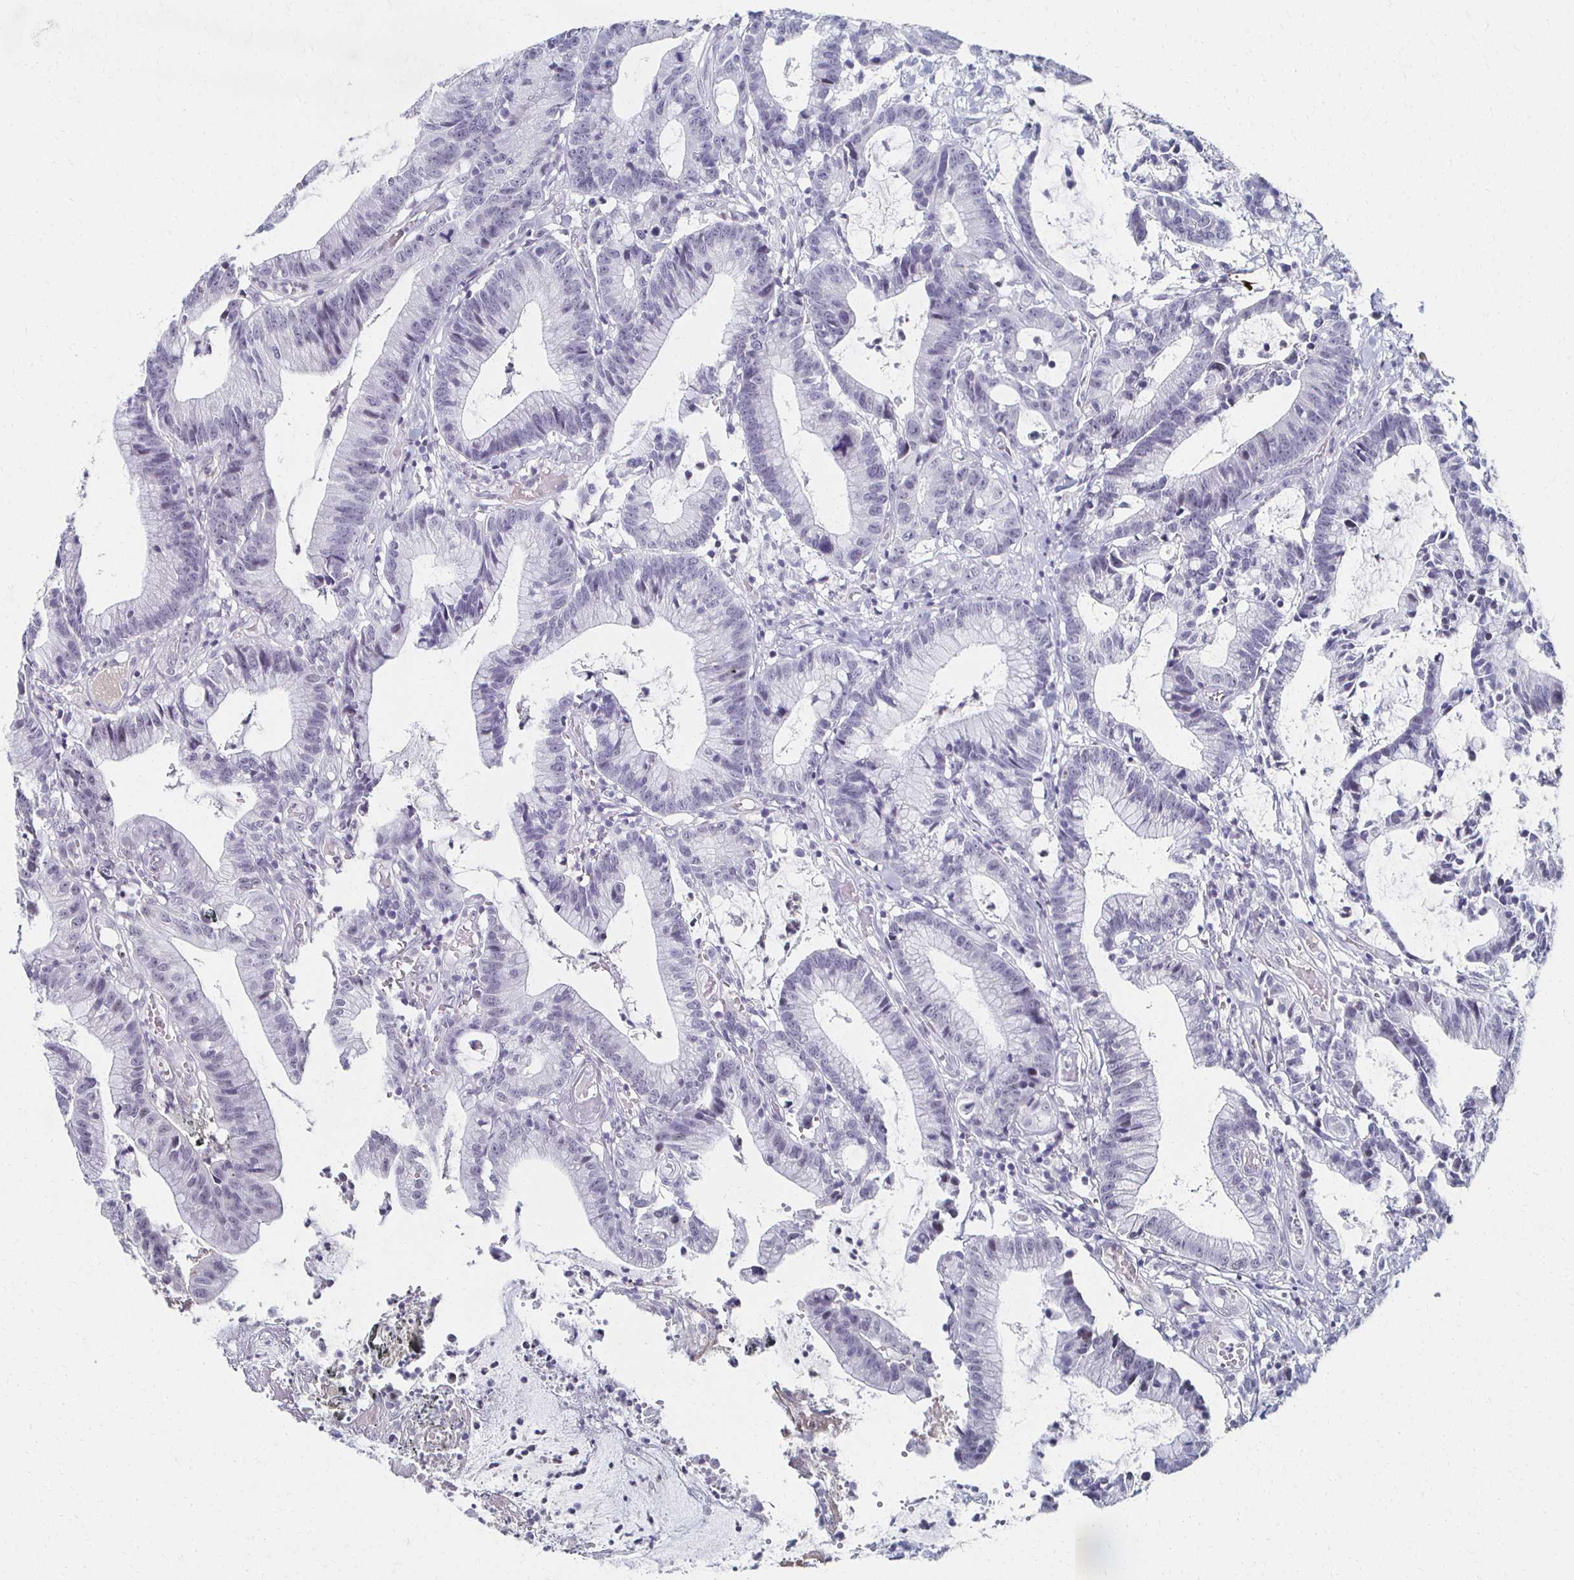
{"staining": {"intensity": "negative", "quantity": "none", "location": "none"}, "tissue": "colorectal cancer", "cell_type": "Tumor cells", "image_type": "cancer", "snomed": [{"axis": "morphology", "description": "Adenocarcinoma, NOS"}, {"axis": "topography", "description": "Colon"}], "caption": "Image shows no protein positivity in tumor cells of colorectal cancer tissue.", "gene": "CXCR2", "patient": {"sex": "female", "age": 78}}